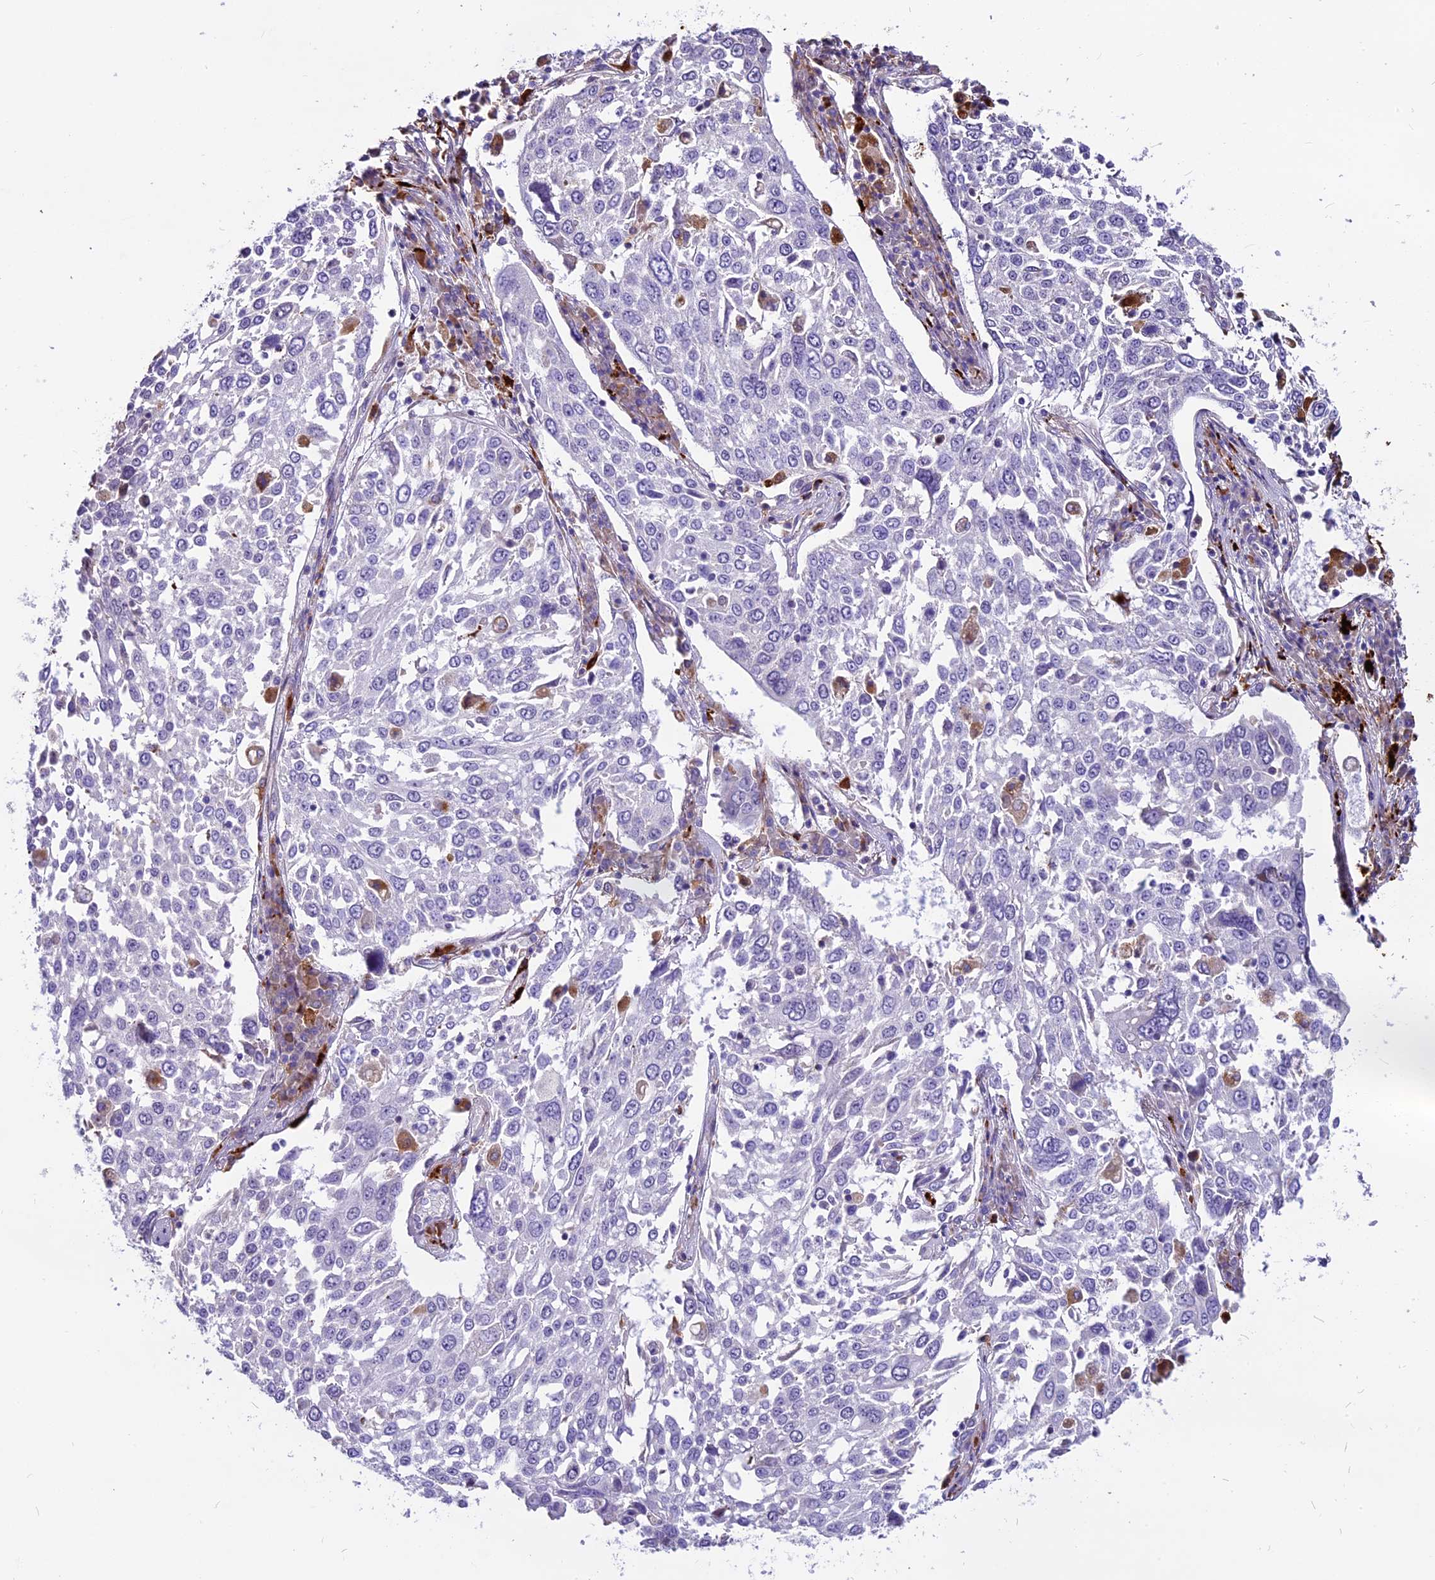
{"staining": {"intensity": "negative", "quantity": "none", "location": "none"}, "tissue": "lung cancer", "cell_type": "Tumor cells", "image_type": "cancer", "snomed": [{"axis": "morphology", "description": "Squamous cell carcinoma, NOS"}, {"axis": "topography", "description": "Lung"}], "caption": "Lung cancer was stained to show a protein in brown. There is no significant staining in tumor cells. (DAB (3,3'-diaminobenzidine) immunohistochemistry (IHC) with hematoxylin counter stain).", "gene": "THRSP", "patient": {"sex": "male", "age": 65}}